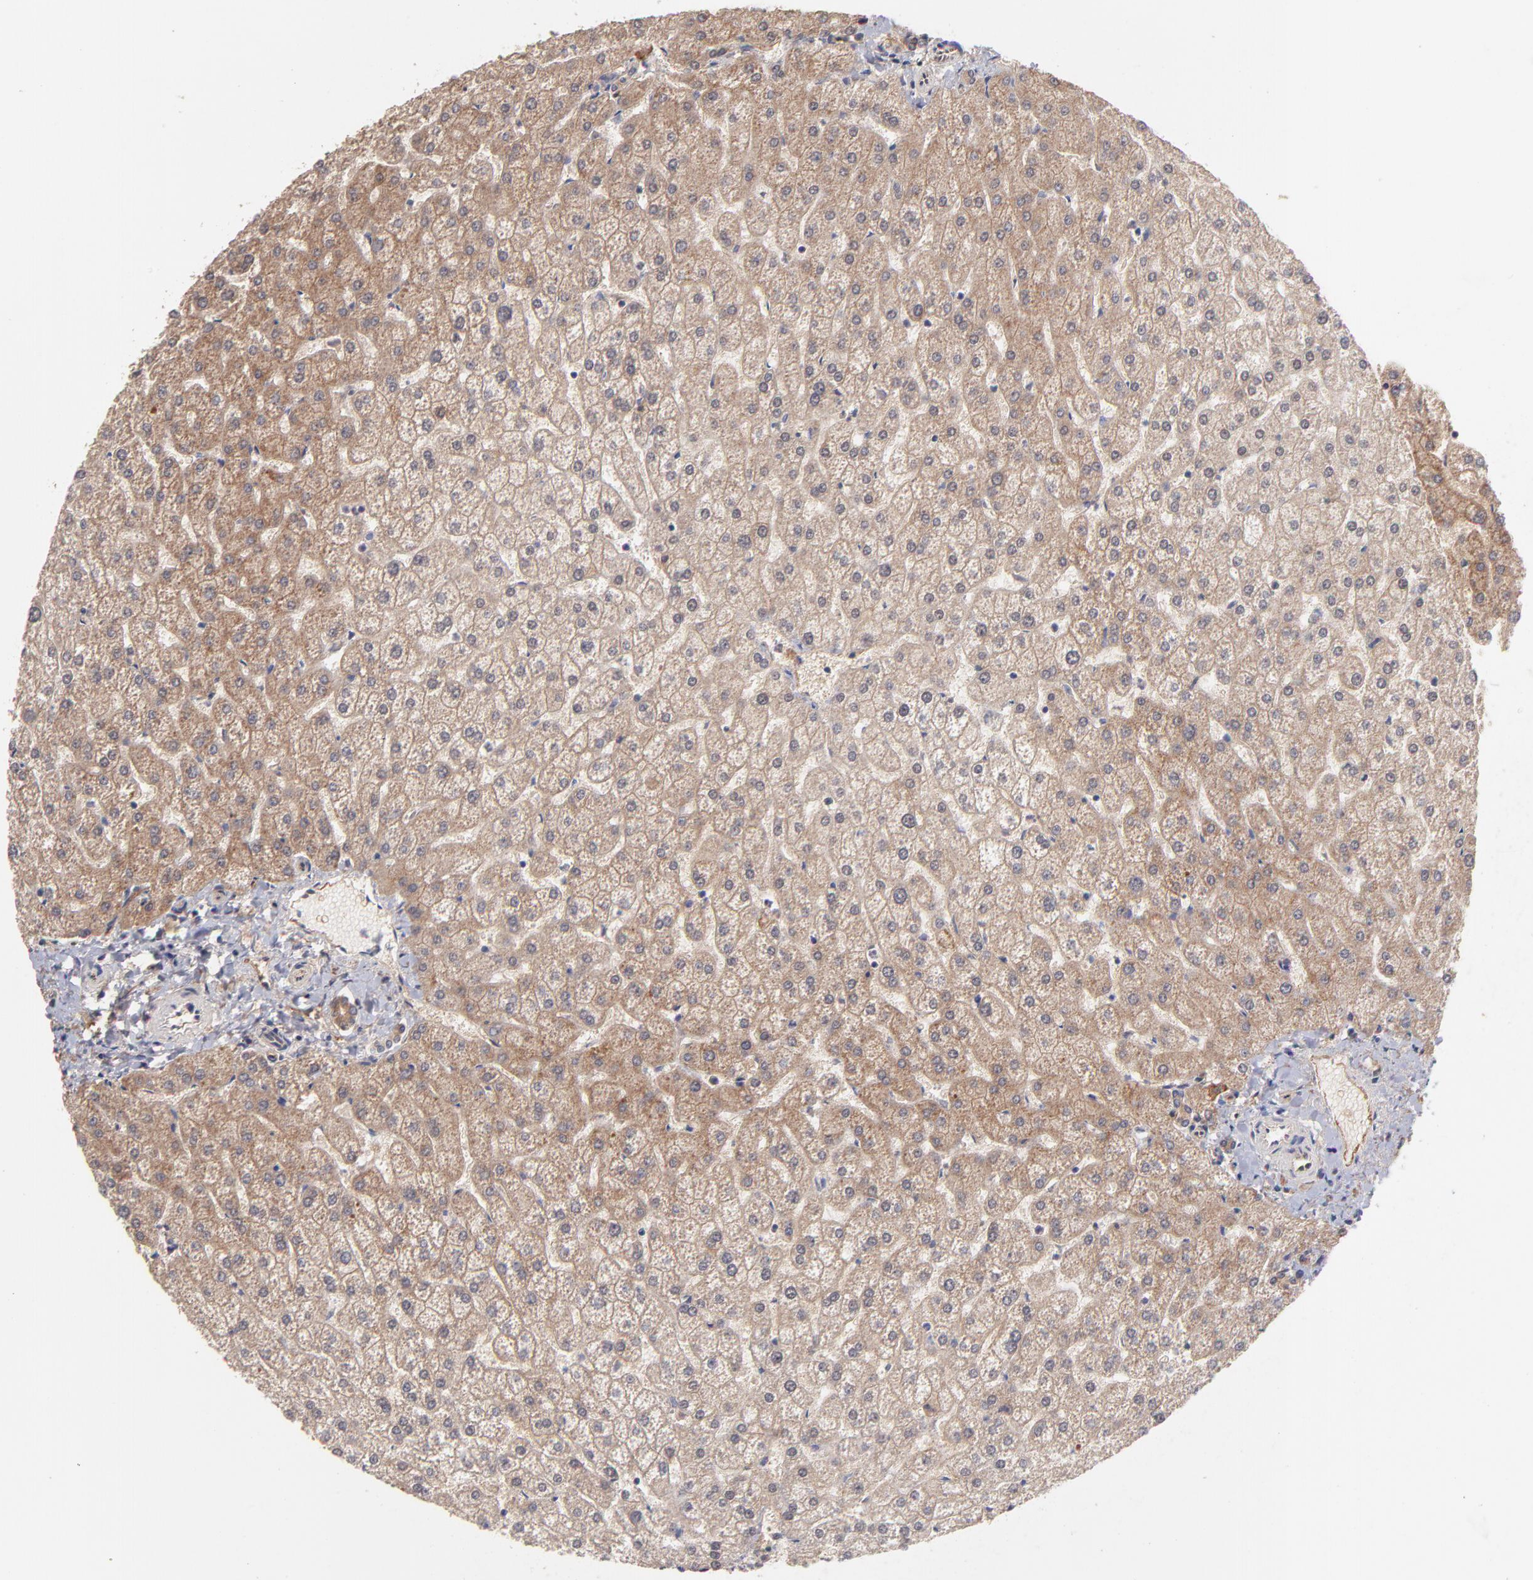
{"staining": {"intensity": "moderate", "quantity": ">75%", "location": "cytoplasmic/membranous"}, "tissue": "liver", "cell_type": "Cholangiocytes", "image_type": "normal", "snomed": [{"axis": "morphology", "description": "Normal tissue, NOS"}, {"axis": "topography", "description": "Liver"}], "caption": "This is an image of immunohistochemistry (IHC) staining of unremarkable liver, which shows moderate expression in the cytoplasmic/membranous of cholangiocytes.", "gene": "STAP2", "patient": {"sex": "female", "age": 32}}